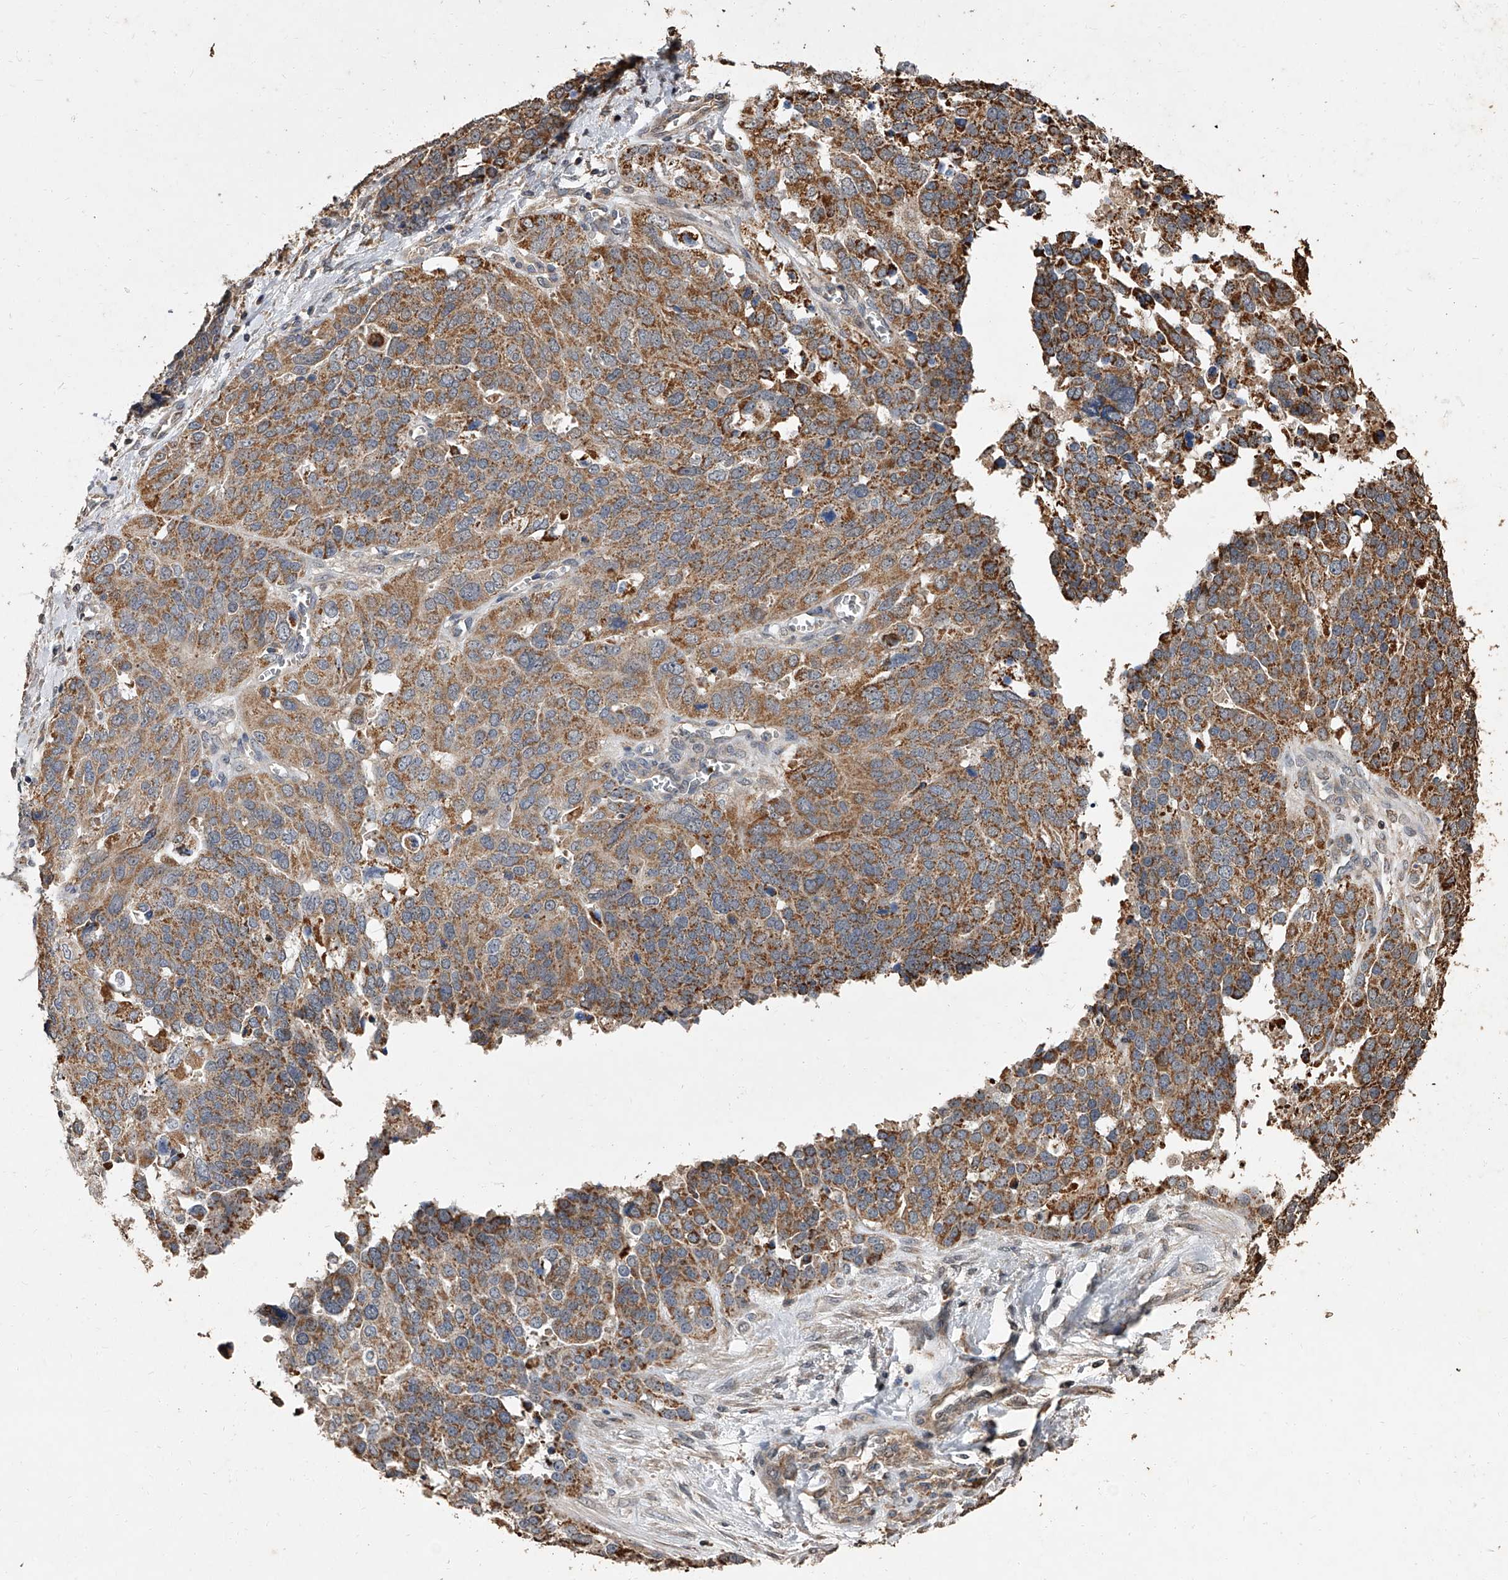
{"staining": {"intensity": "moderate", "quantity": ">75%", "location": "cytoplasmic/membranous"}, "tissue": "ovarian cancer", "cell_type": "Tumor cells", "image_type": "cancer", "snomed": [{"axis": "morphology", "description": "Cystadenocarcinoma, serous, NOS"}, {"axis": "topography", "description": "Ovary"}], "caption": "This is a histology image of immunohistochemistry (IHC) staining of ovarian cancer (serous cystadenocarcinoma), which shows moderate positivity in the cytoplasmic/membranous of tumor cells.", "gene": "LTV1", "patient": {"sex": "female", "age": 44}}